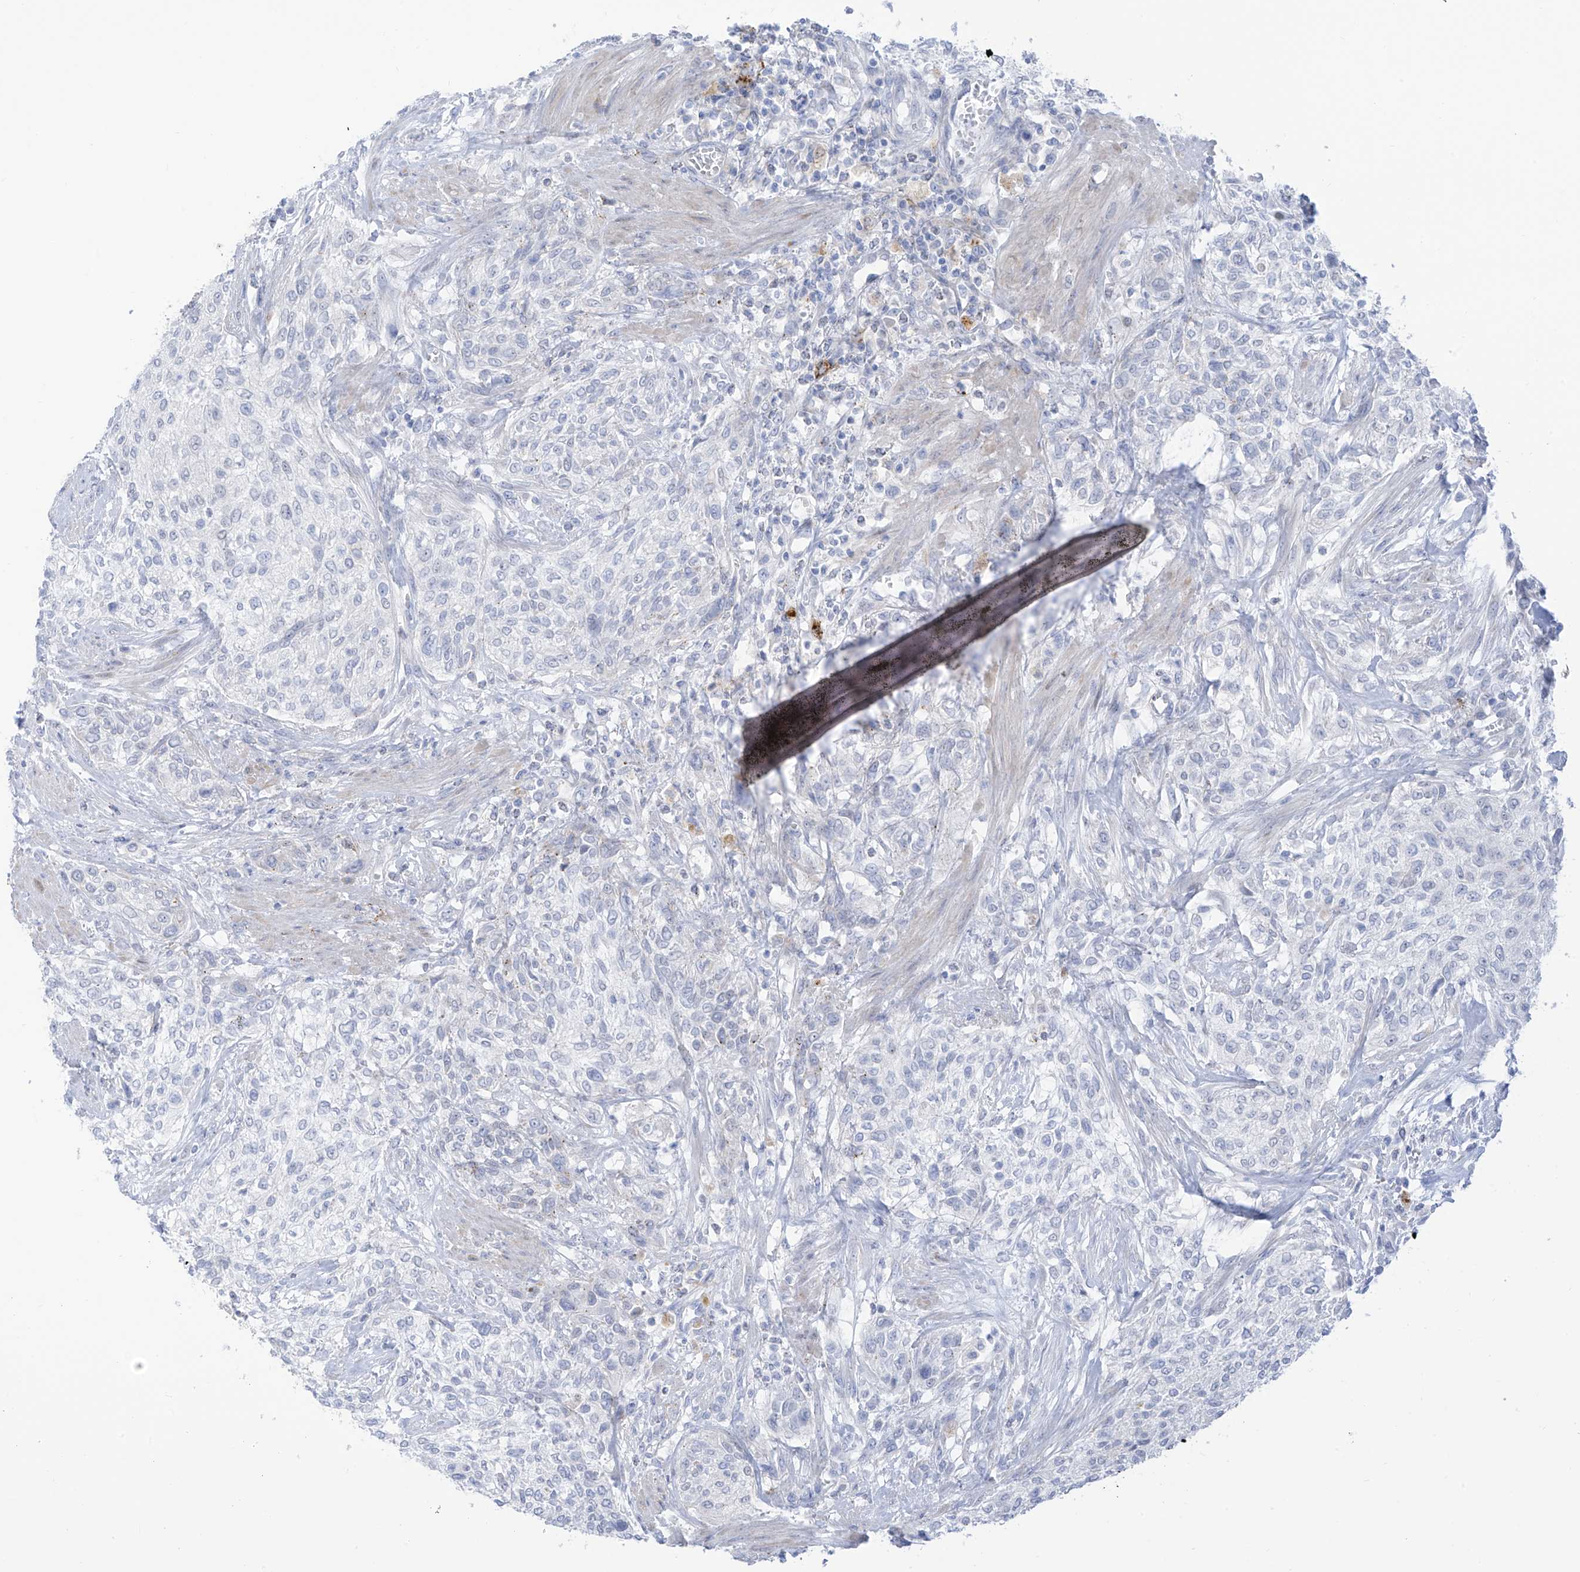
{"staining": {"intensity": "negative", "quantity": "none", "location": "none"}, "tissue": "urothelial cancer", "cell_type": "Tumor cells", "image_type": "cancer", "snomed": [{"axis": "morphology", "description": "Urothelial carcinoma, High grade"}, {"axis": "topography", "description": "Urinary bladder"}], "caption": "A high-resolution histopathology image shows IHC staining of urothelial cancer, which exhibits no significant expression in tumor cells. (Stains: DAB (3,3'-diaminobenzidine) IHC with hematoxylin counter stain, Microscopy: brightfield microscopy at high magnification).", "gene": "PSPH", "patient": {"sex": "male", "age": 35}}